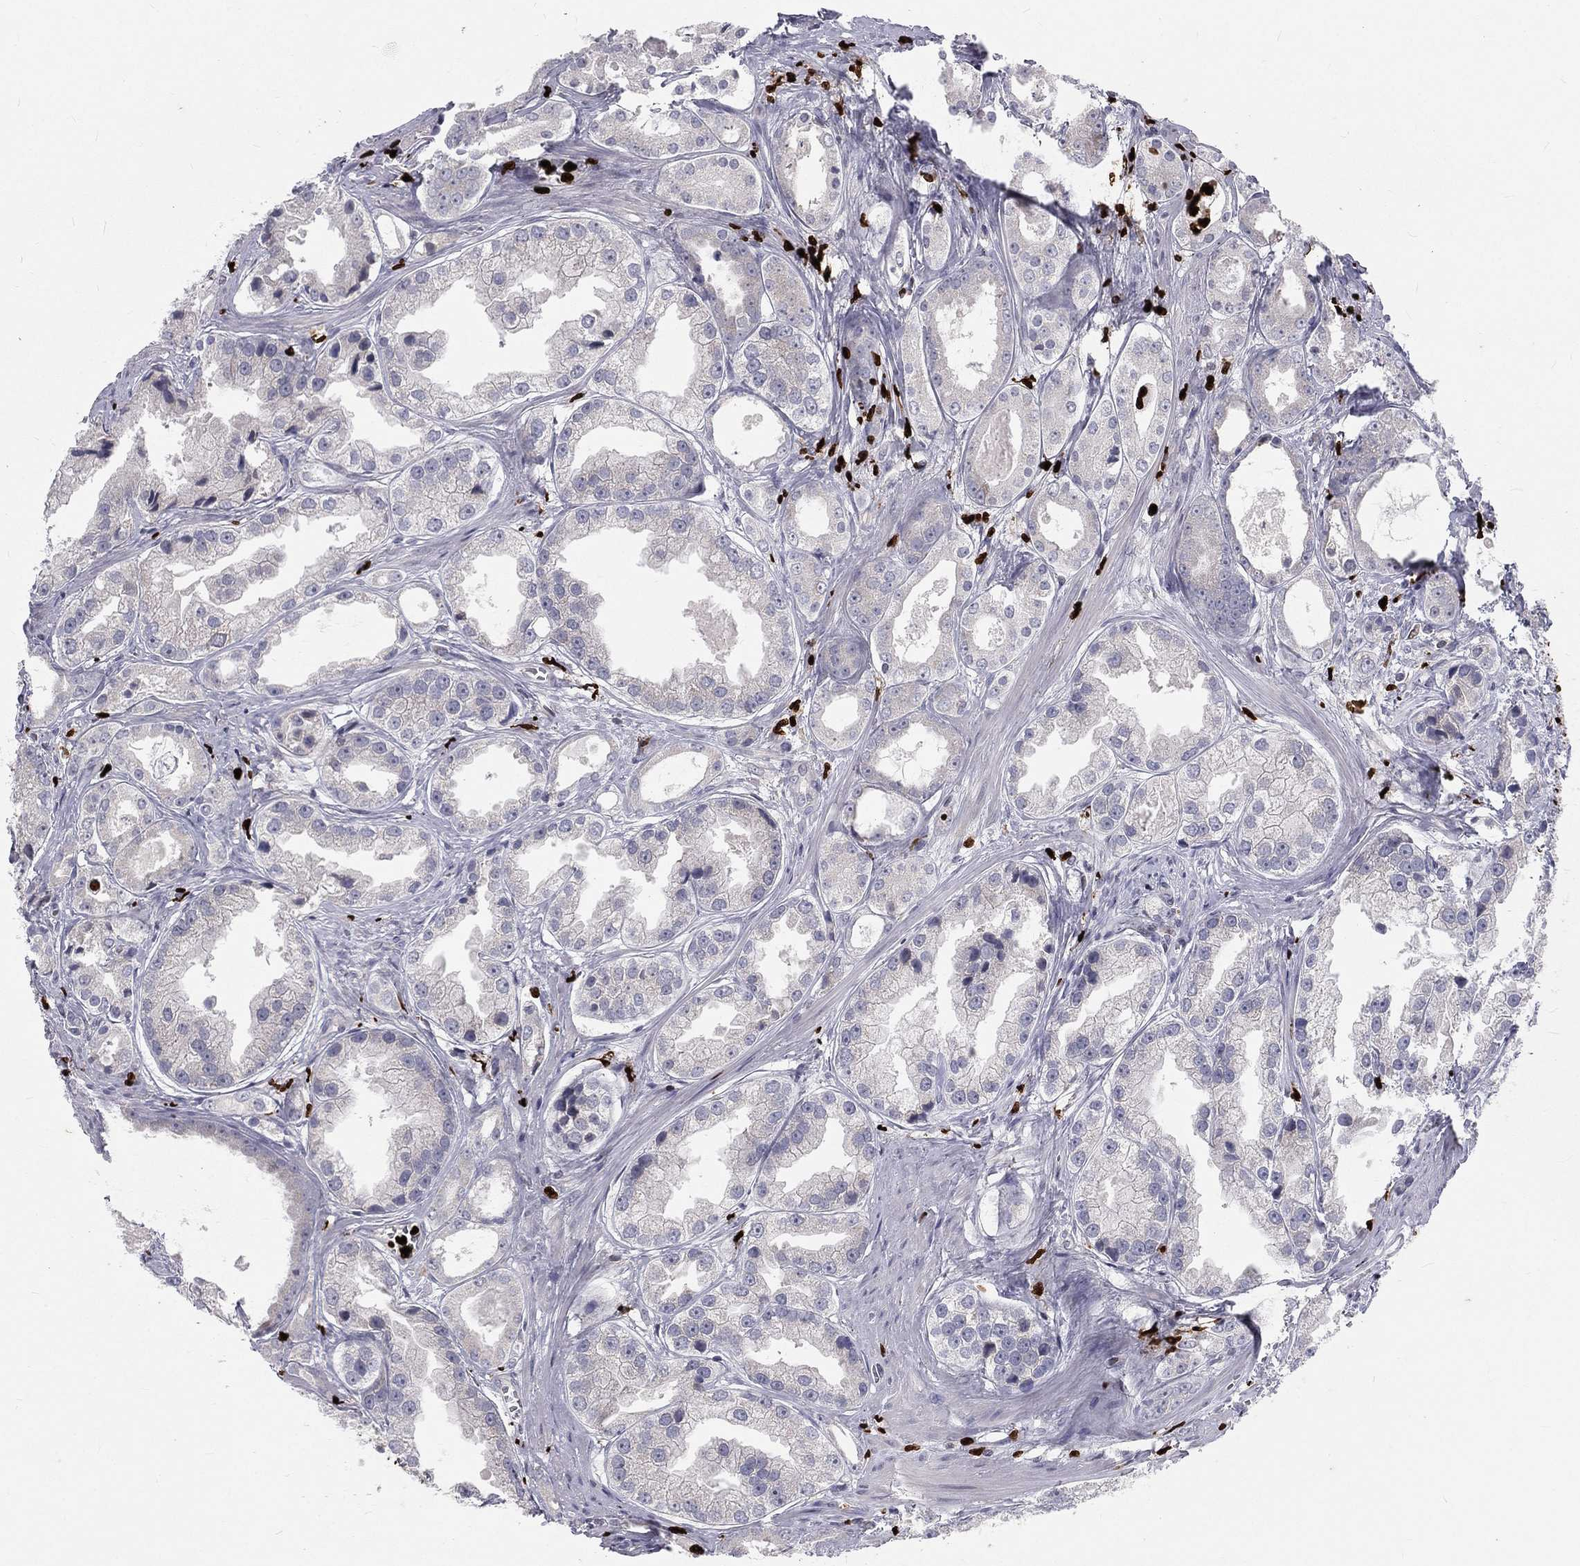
{"staining": {"intensity": "negative", "quantity": "none", "location": "none"}, "tissue": "prostate cancer", "cell_type": "Tumor cells", "image_type": "cancer", "snomed": [{"axis": "morphology", "description": "Adenocarcinoma, NOS"}, {"axis": "topography", "description": "Prostate"}], "caption": "The IHC histopathology image has no significant positivity in tumor cells of prostate cancer (adenocarcinoma) tissue.", "gene": "MNDA", "patient": {"sex": "male", "age": 61}}